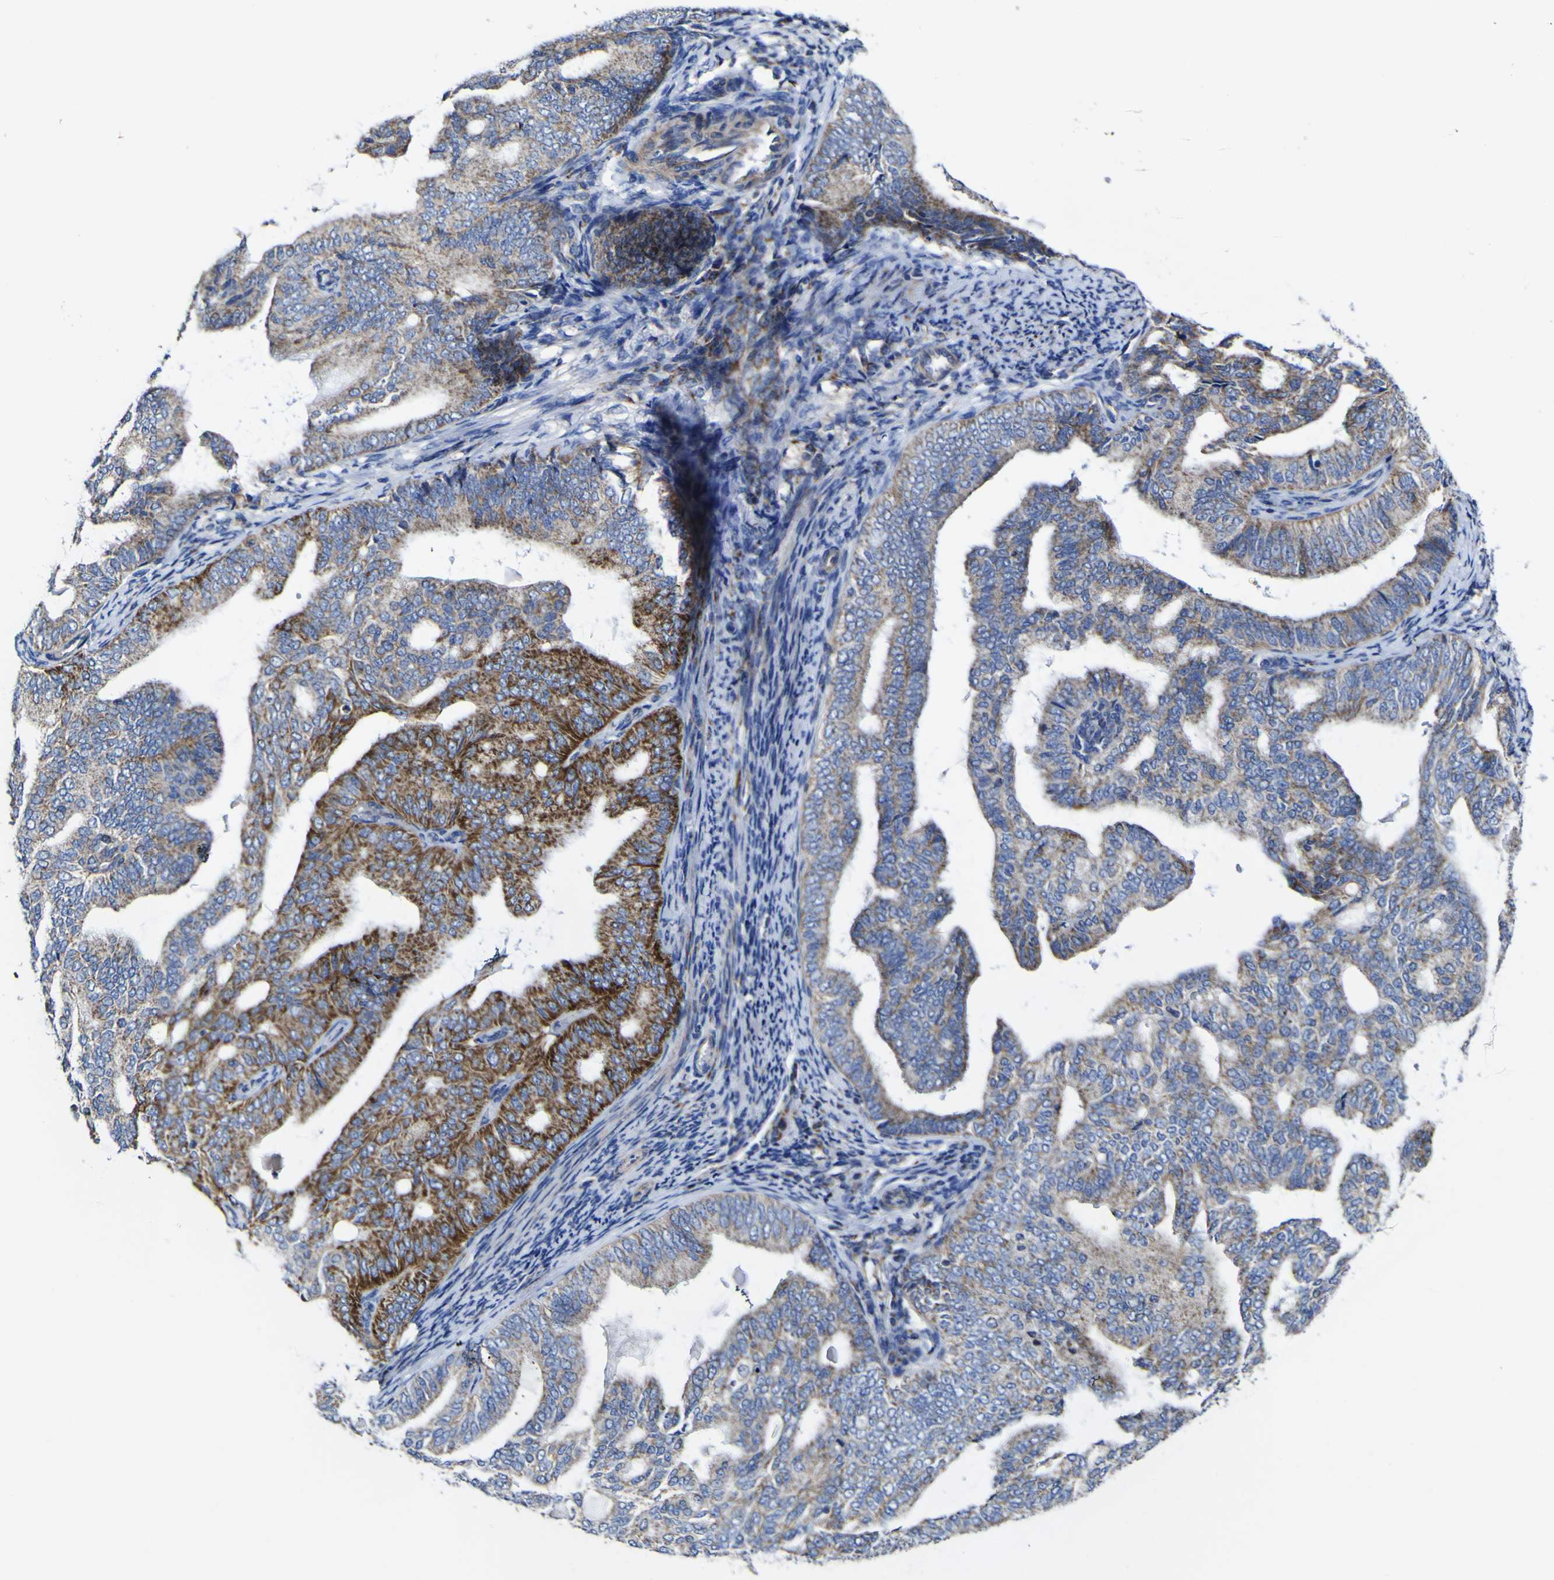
{"staining": {"intensity": "moderate", "quantity": ">75%", "location": "cytoplasmic/membranous"}, "tissue": "endometrial cancer", "cell_type": "Tumor cells", "image_type": "cancer", "snomed": [{"axis": "morphology", "description": "Adenocarcinoma, NOS"}, {"axis": "topography", "description": "Endometrium"}], "caption": "High-magnification brightfield microscopy of endometrial cancer stained with DAB (3,3'-diaminobenzidine) (brown) and counterstained with hematoxylin (blue). tumor cells exhibit moderate cytoplasmic/membranous expression is seen in approximately>75% of cells.", "gene": "CCDC90B", "patient": {"sex": "female", "age": 58}}